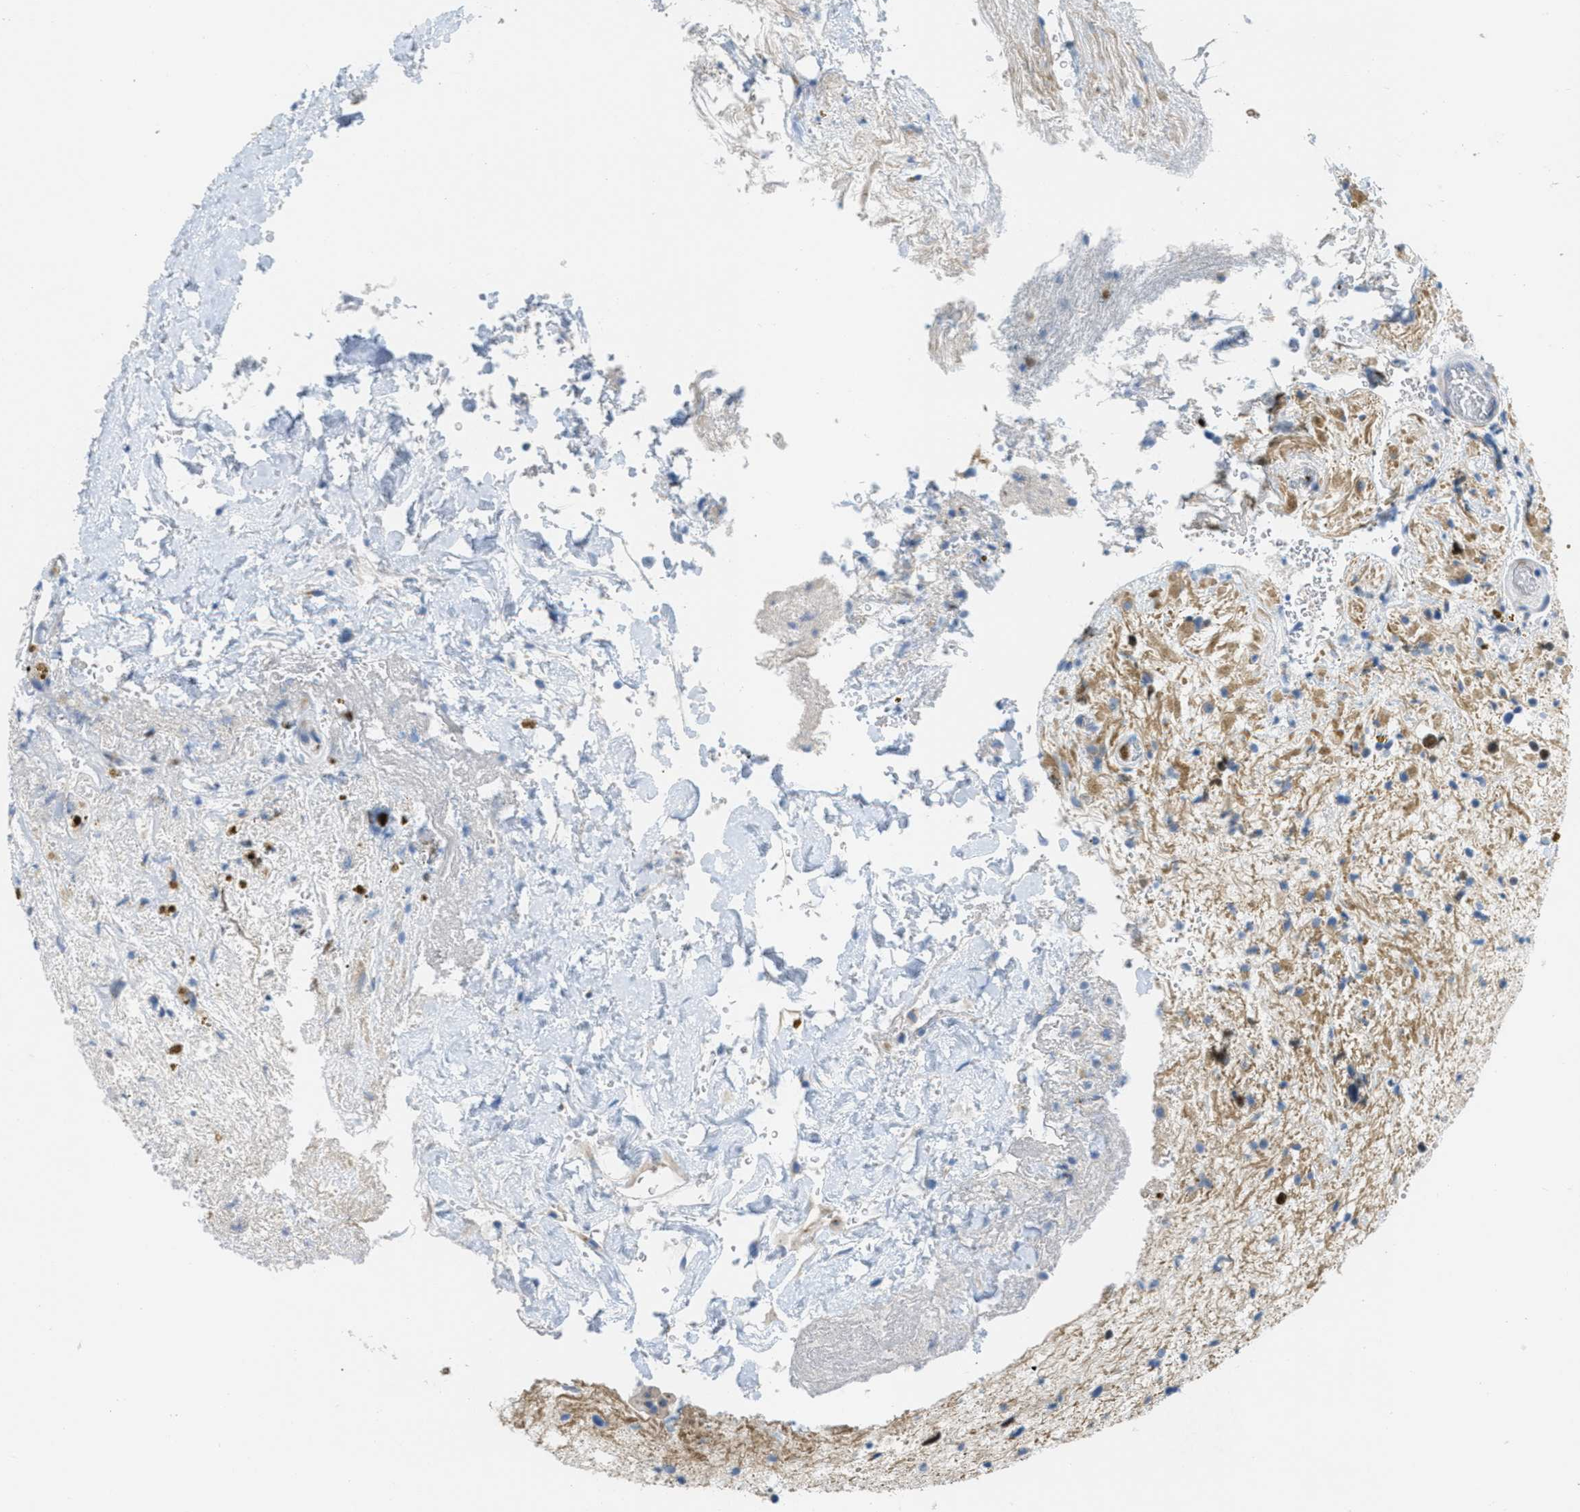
{"staining": {"intensity": "strong", "quantity": "<25%", "location": "nuclear"}, "tissue": "glioma", "cell_type": "Tumor cells", "image_type": "cancer", "snomed": [{"axis": "morphology", "description": "Glioma, malignant, High grade"}, {"axis": "topography", "description": "Brain"}], "caption": "Tumor cells reveal medium levels of strong nuclear positivity in approximately <25% of cells in glioma.", "gene": "ORC6", "patient": {"sex": "male", "age": 33}}